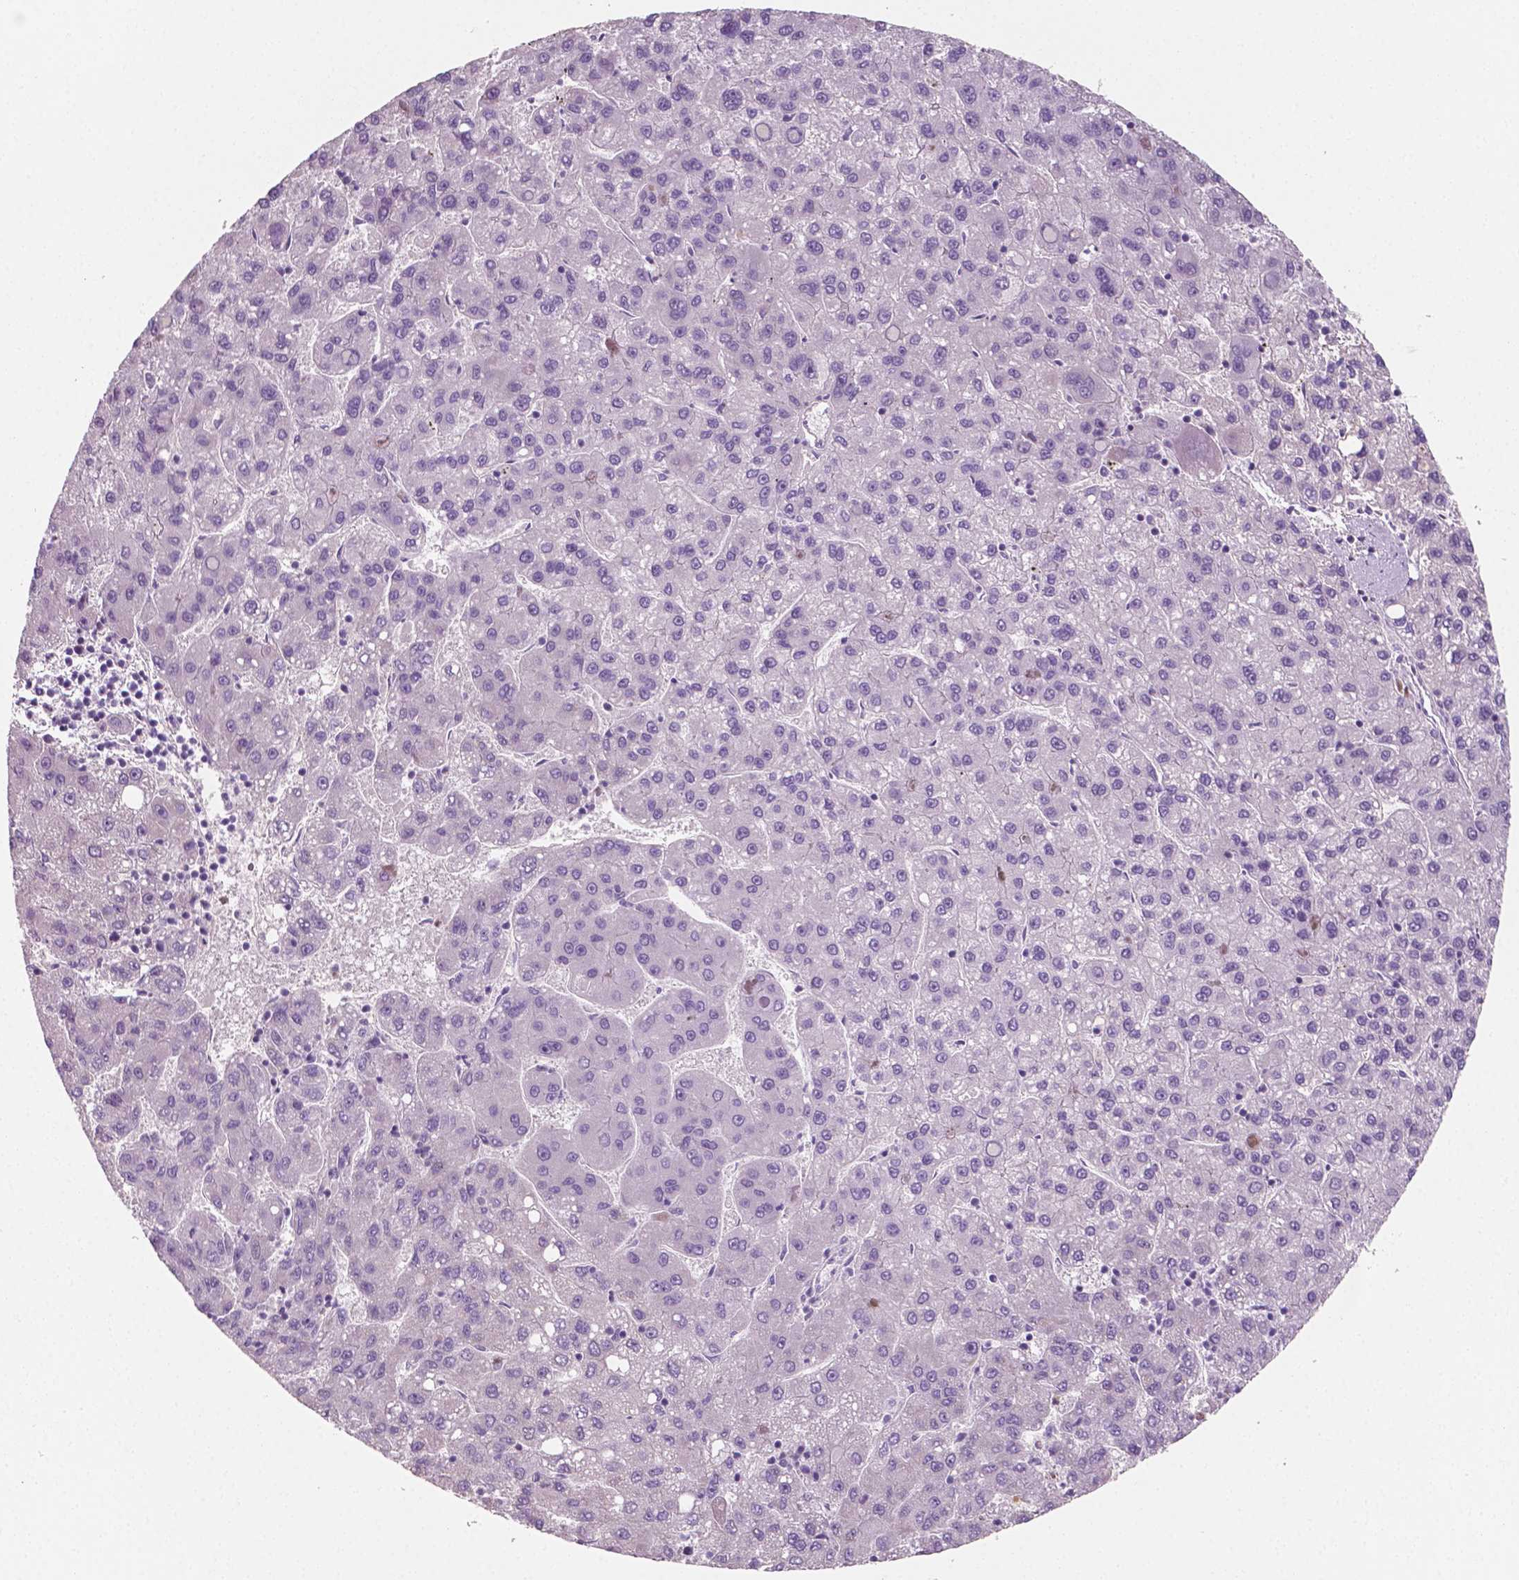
{"staining": {"intensity": "negative", "quantity": "none", "location": "none"}, "tissue": "liver cancer", "cell_type": "Tumor cells", "image_type": "cancer", "snomed": [{"axis": "morphology", "description": "Carcinoma, Hepatocellular, NOS"}, {"axis": "topography", "description": "Liver"}], "caption": "Hepatocellular carcinoma (liver) stained for a protein using immunohistochemistry (IHC) exhibits no positivity tumor cells.", "gene": "PTX3", "patient": {"sex": "female", "age": 82}}